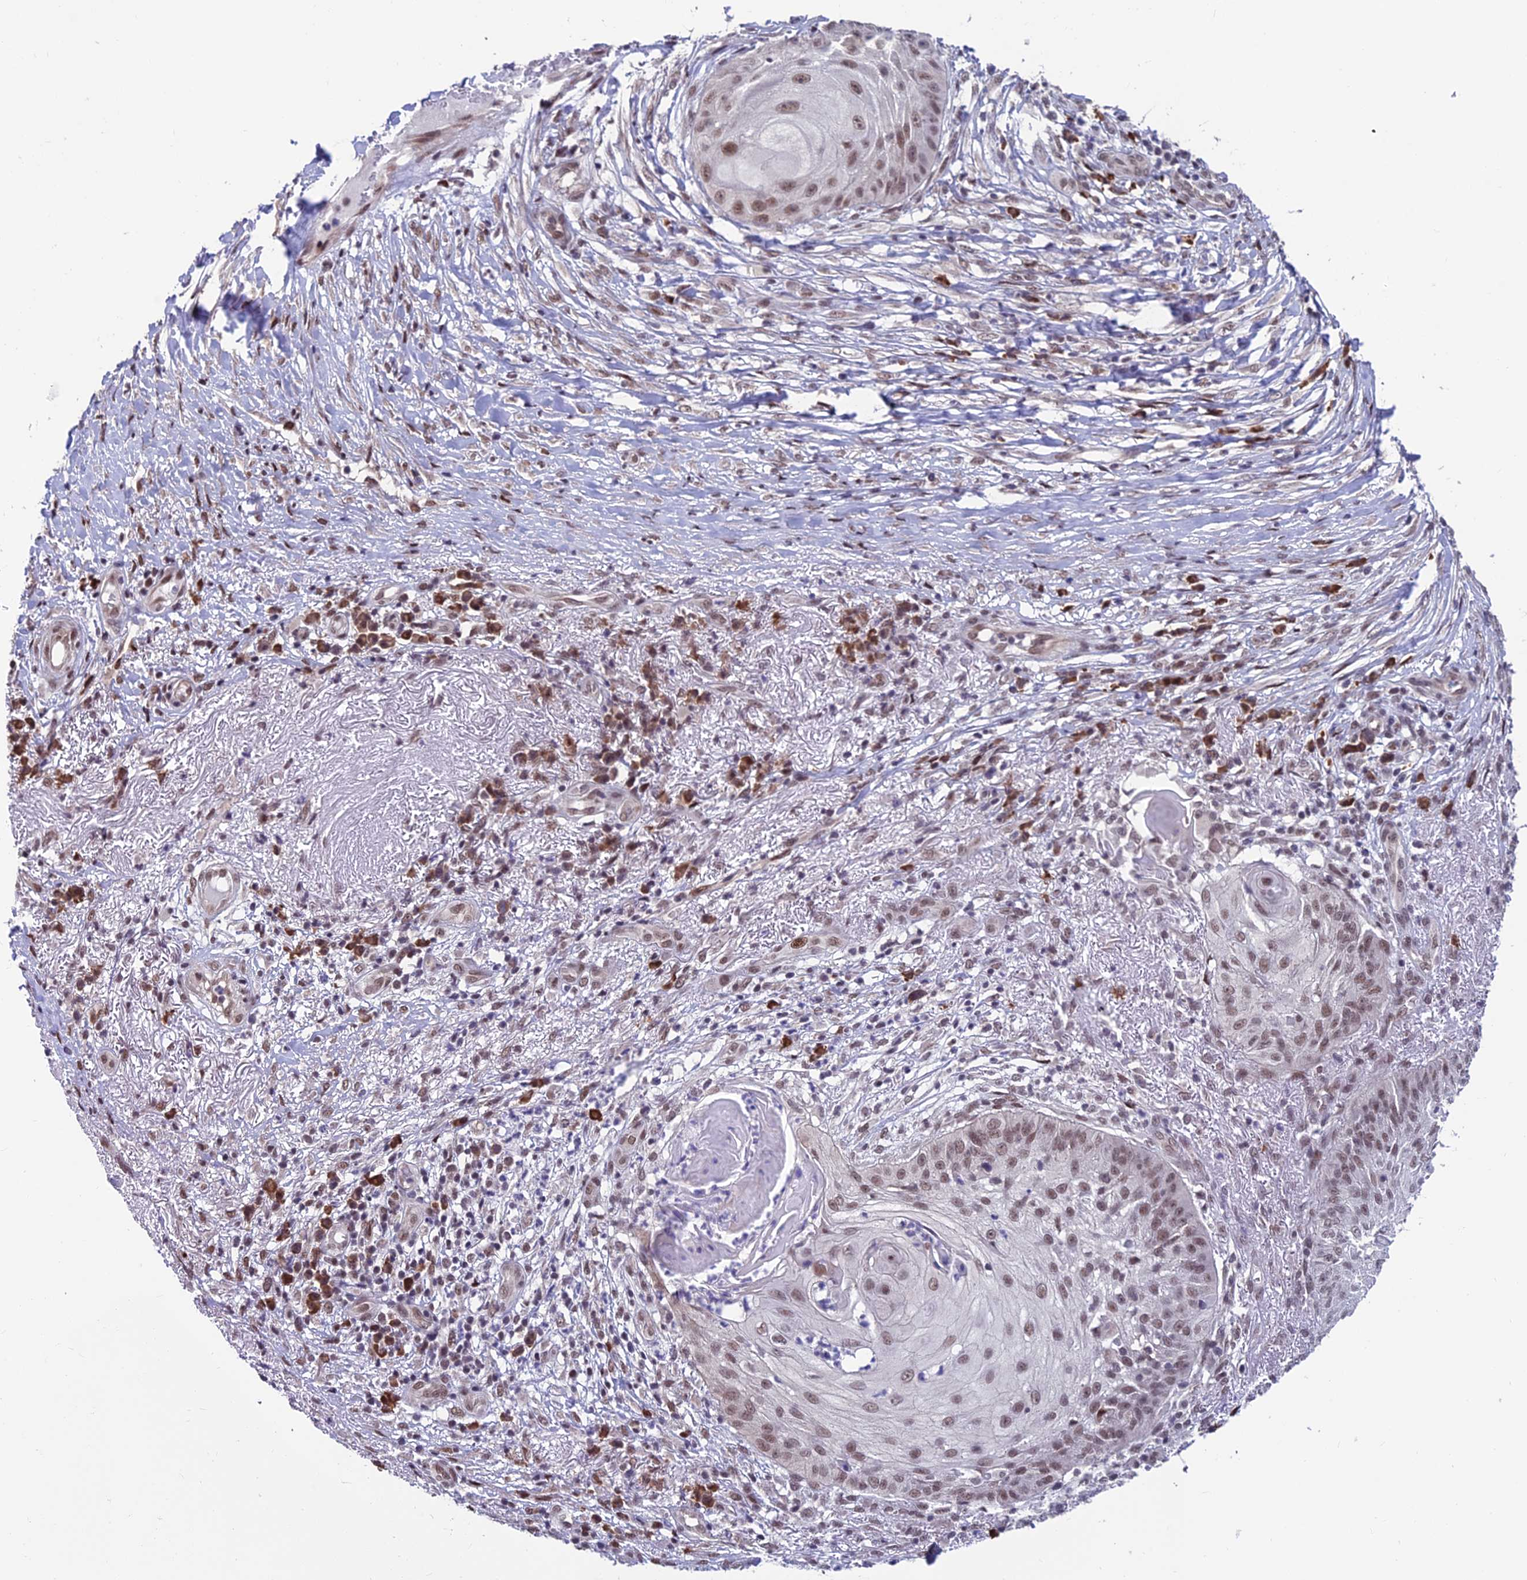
{"staining": {"intensity": "weak", "quantity": ">75%", "location": "nuclear"}, "tissue": "skin cancer", "cell_type": "Tumor cells", "image_type": "cancer", "snomed": [{"axis": "morphology", "description": "Squamous cell carcinoma, NOS"}, {"axis": "topography", "description": "Skin"}], "caption": "Immunohistochemistry histopathology image of skin cancer (squamous cell carcinoma) stained for a protein (brown), which demonstrates low levels of weak nuclear expression in approximately >75% of tumor cells.", "gene": "KIAA1191", "patient": {"sex": "male", "age": 70}}